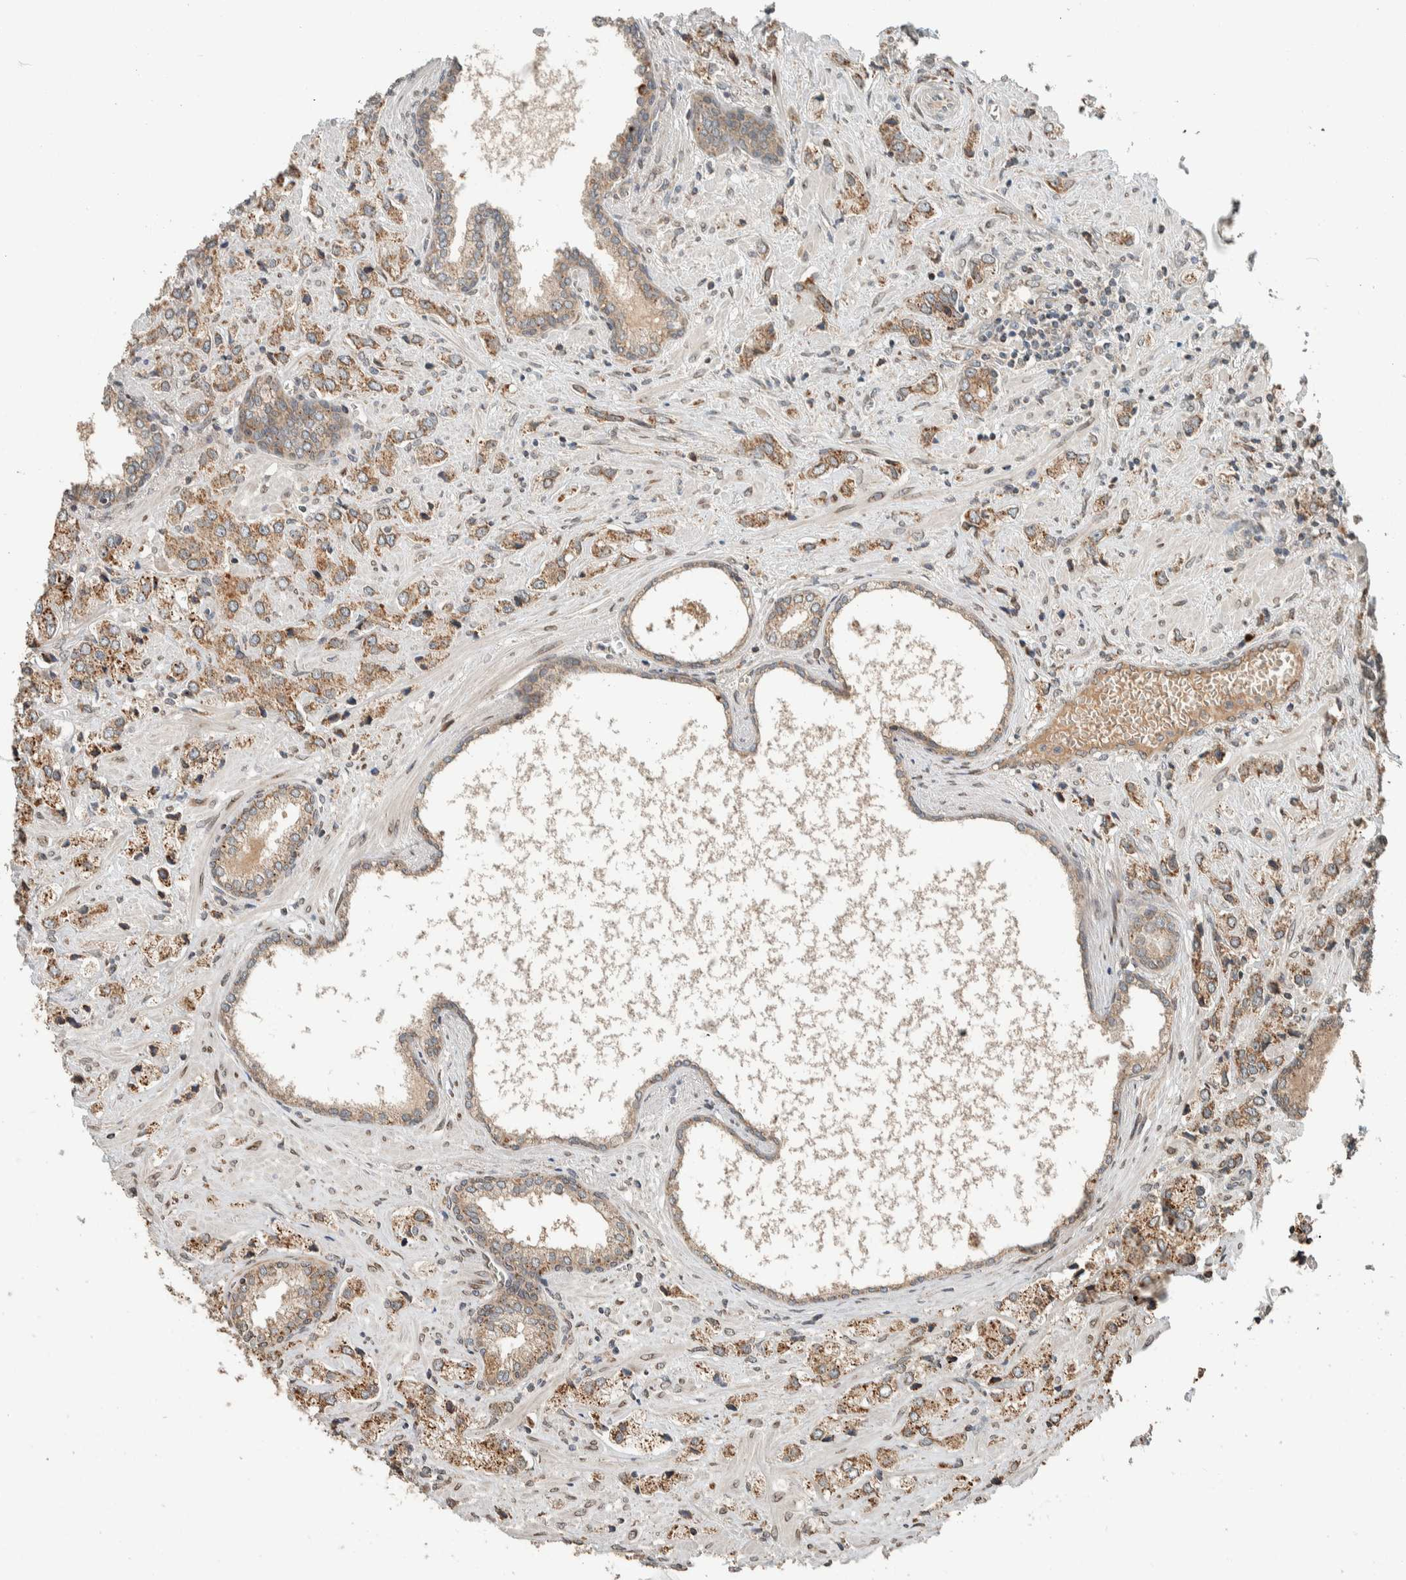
{"staining": {"intensity": "moderate", "quantity": ">75%", "location": "cytoplasmic/membranous"}, "tissue": "prostate cancer", "cell_type": "Tumor cells", "image_type": "cancer", "snomed": [{"axis": "morphology", "description": "Adenocarcinoma, High grade"}, {"axis": "topography", "description": "Prostate"}], "caption": "Tumor cells show medium levels of moderate cytoplasmic/membranous staining in approximately >75% of cells in human adenocarcinoma (high-grade) (prostate).", "gene": "NBR1", "patient": {"sex": "male", "age": 66}}